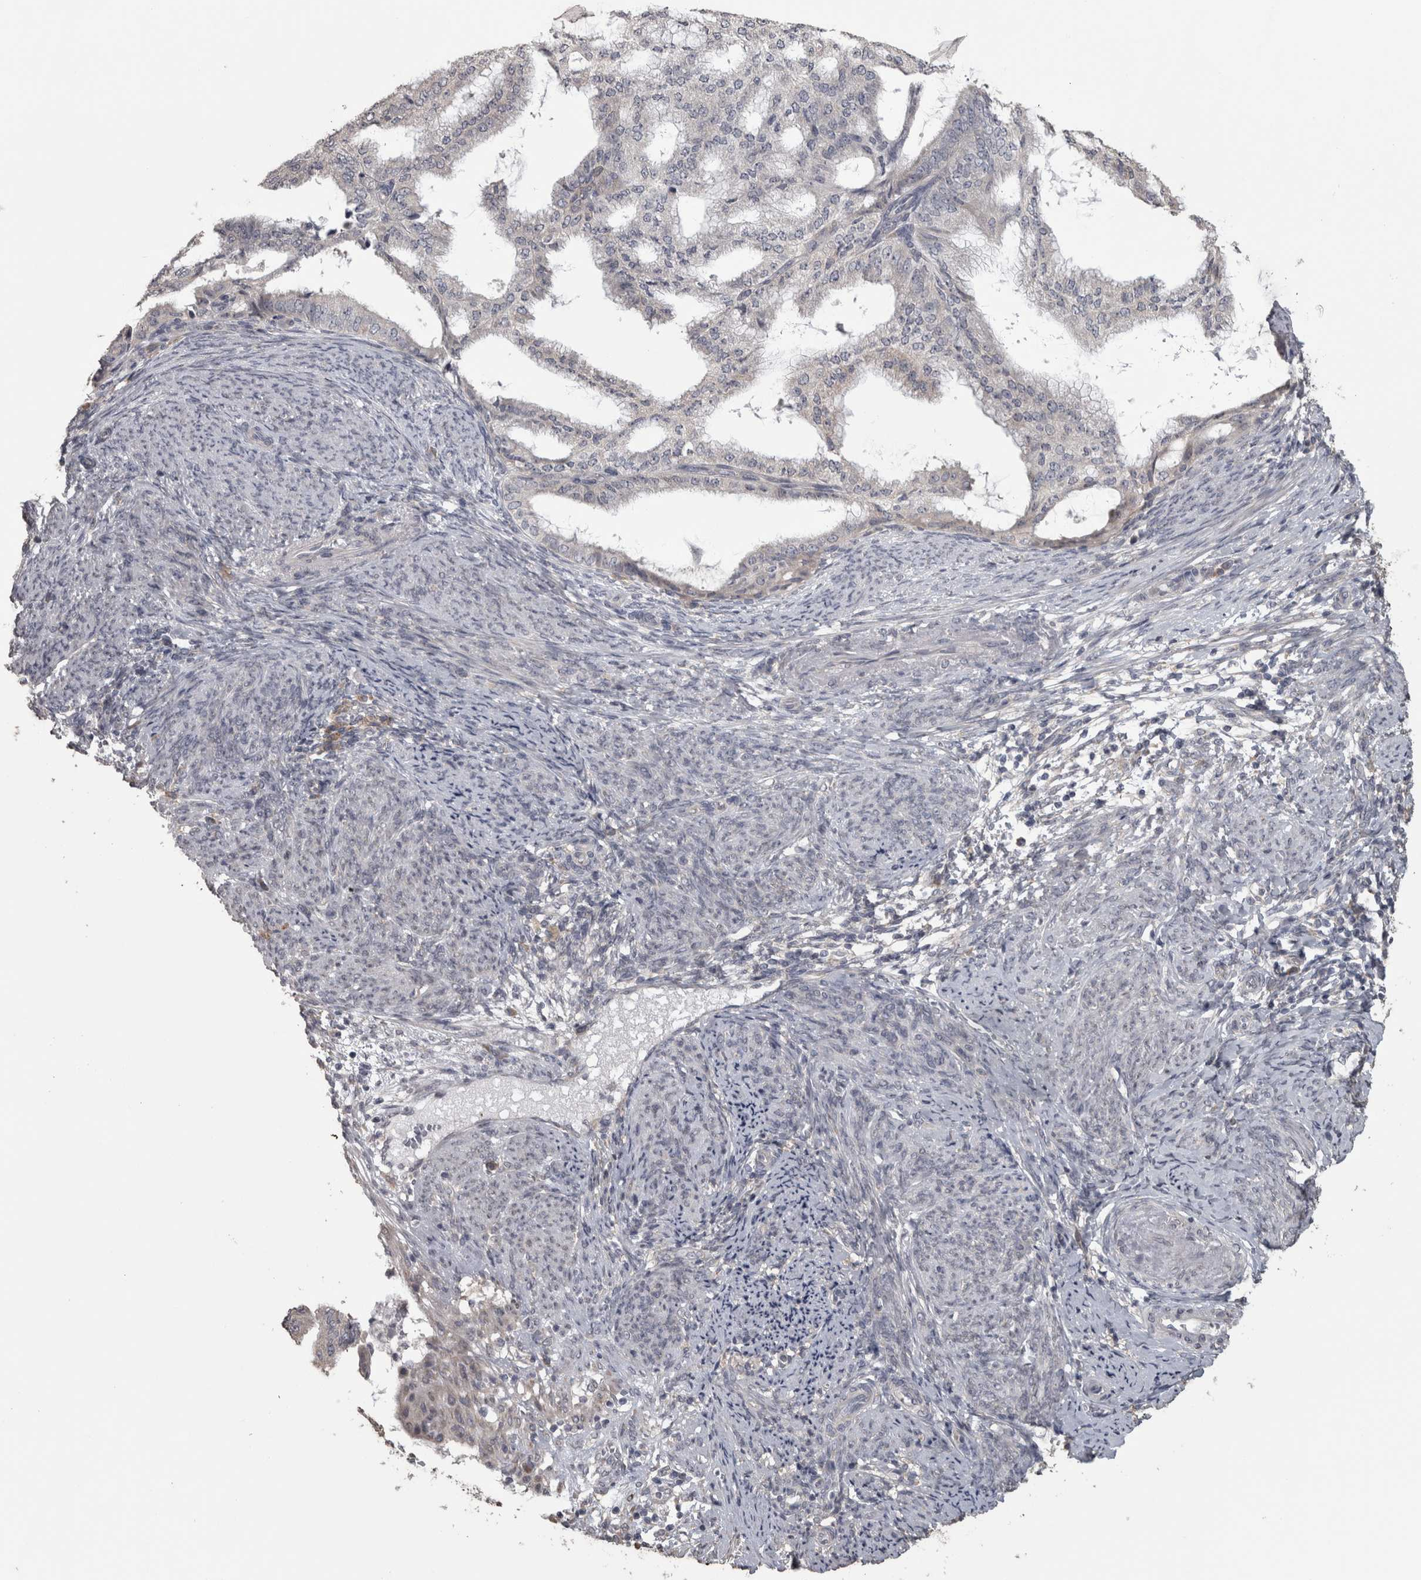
{"staining": {"intensity": "negative", "quantity": "none", "location": "none"}, "tissue": "endometrial cancer", "cell_type": "Tumor cells", "image_type": "cancer", "snomed": [{"axis": "morphology", "description": "Adenocarcinoma, NOS"}, {"axis": "topography", "description": "Endometrium"}], "caption": "An immunohistochemistry (IHC) histopathology image of endometrial adenocarcinoma is shown. There is no staining in tumor cells of endometrial adenocarcinoma.", "gene": "RAB29", "patient": {"sex": "female", "age": 58}}